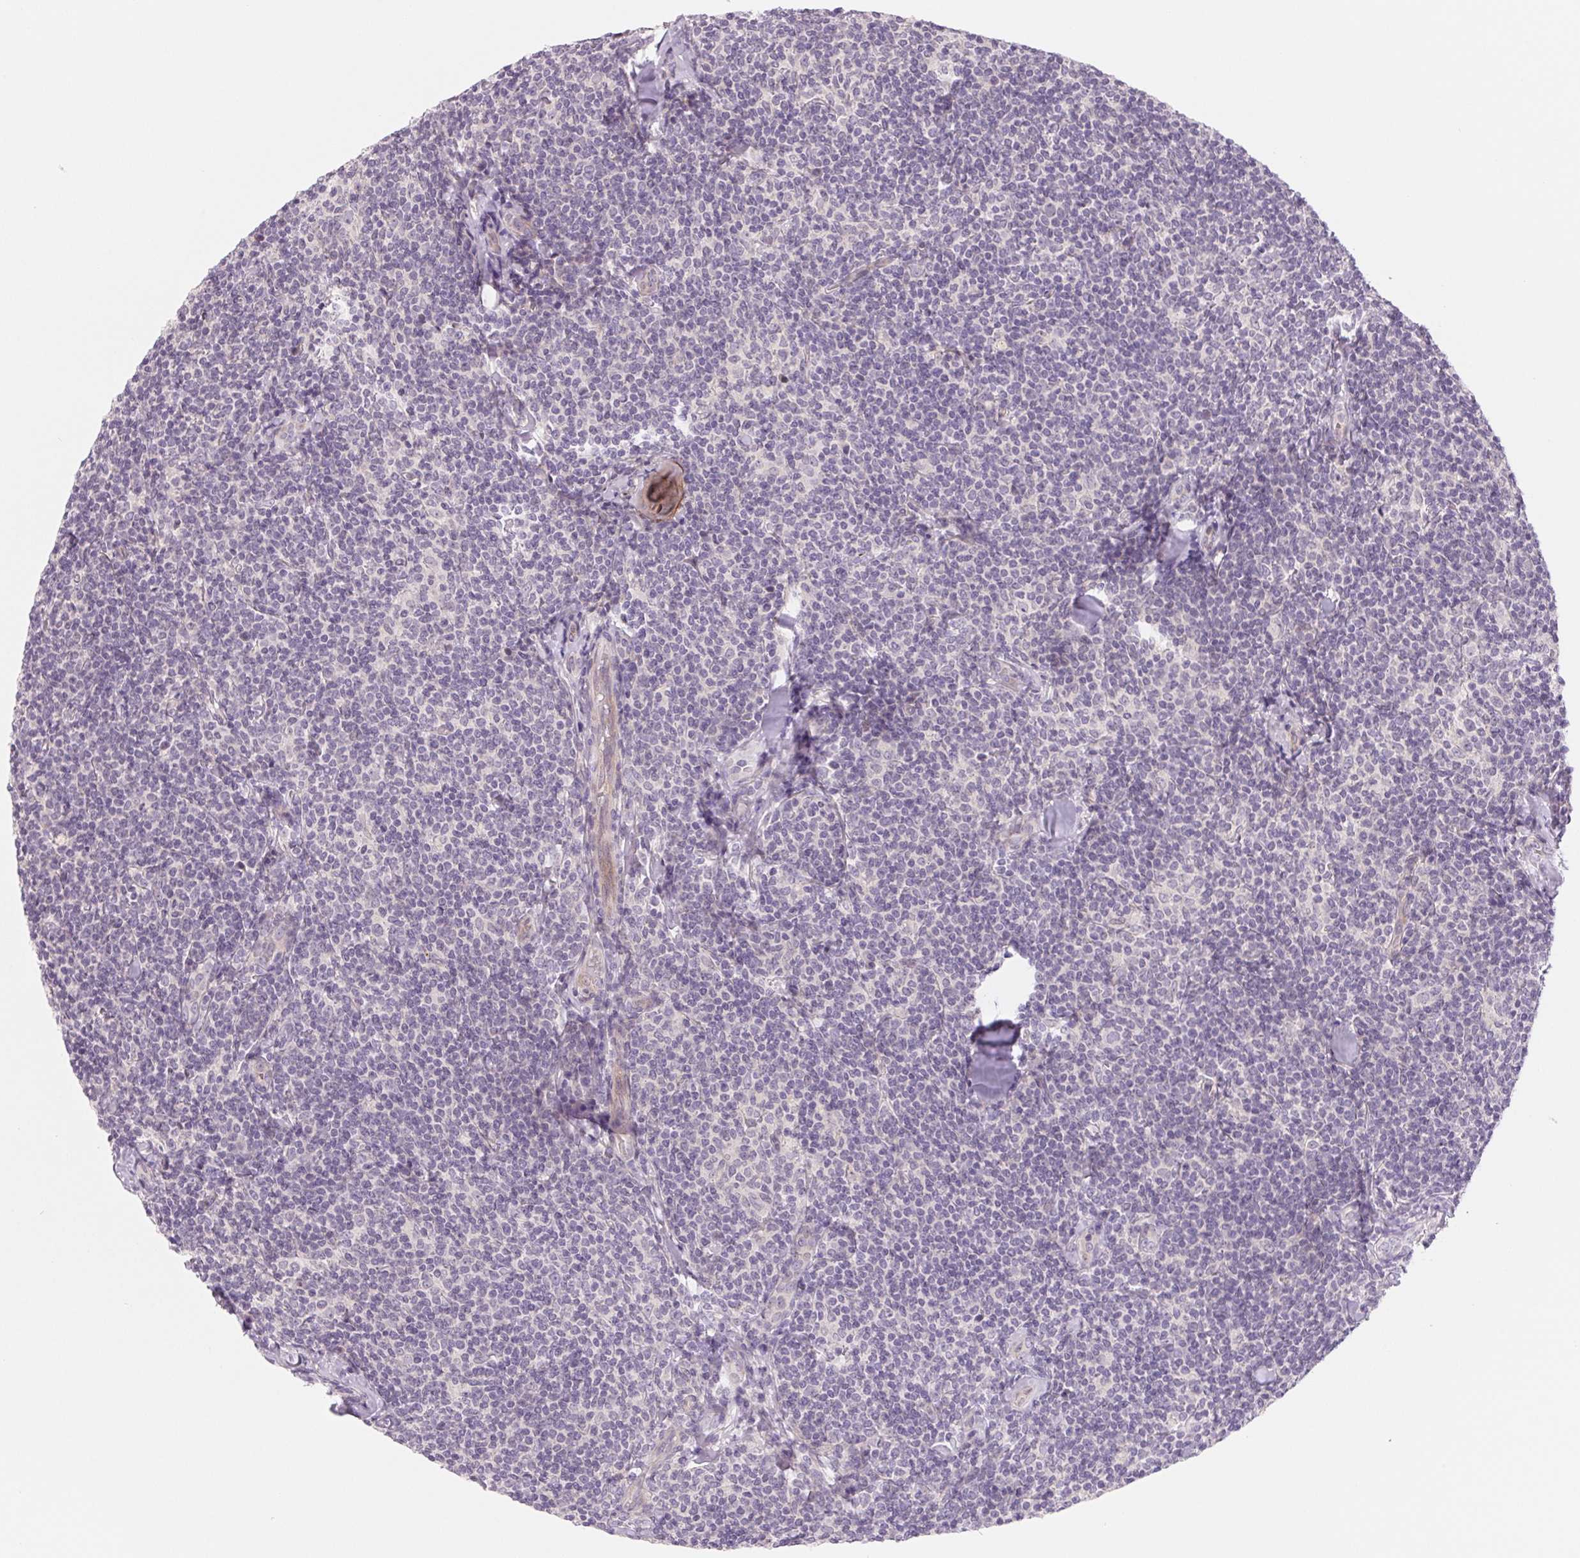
{"staining": {"intensity": "negative", "quantity": "none", "location": "none"}, "tissue": "lymphoma", "cell_type": "Tumor cells", "image_type": "cancer", "snomed": [{"axis": "morphology", "description": "Malignant lymphoma, non-Hodgkin's type, Low grade"}, {"axis": "topography", "description": "Lymph node"}], "caption": "This is an IHC photomicrograph of lymphoma. There is no expression in tumor cells.", "gene": "CCDC168", "patient": {"sex": "female", "age": 56}}